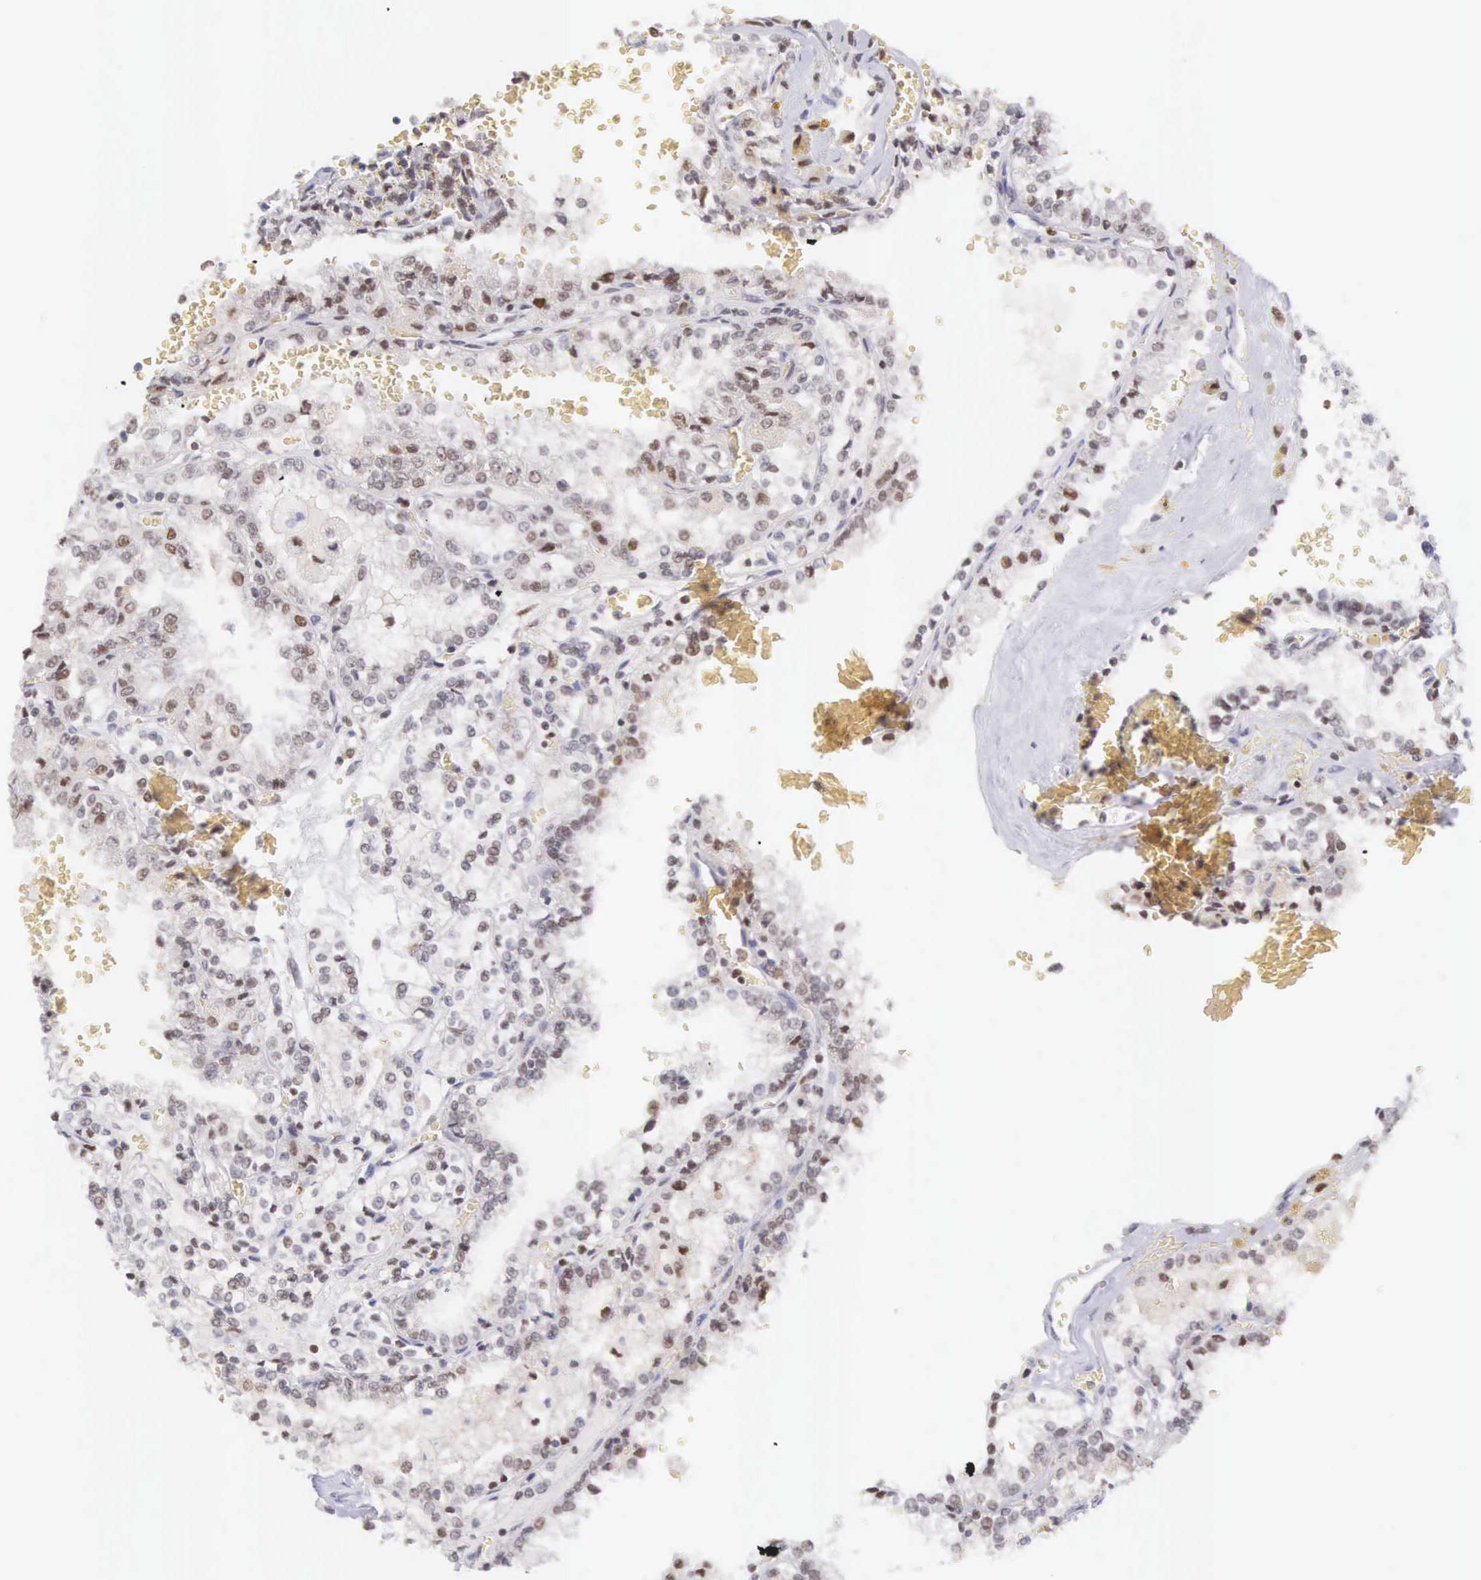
{"staining": {"intensity": "moderate", "quantity": "<25%", "location": "nuclear"}, "tissue": "renal cancer", "cell_type": "Tumor cells", "image_type": "cancer", "snomed": [{"axis": "morphology", "description": "Adenocarcinoma, NOS"}, {"axis": "topography", "description": "Kidney"}], "caption": "This image demonstrates immunohistochemistry (IHC) staining of human renal cancer (adenocarcinoma), with low moderate nuclear positivity in approximately <25% of tumor cells.", "gene": "VRK1", "patient": {"sex": "female", "age": 56}}